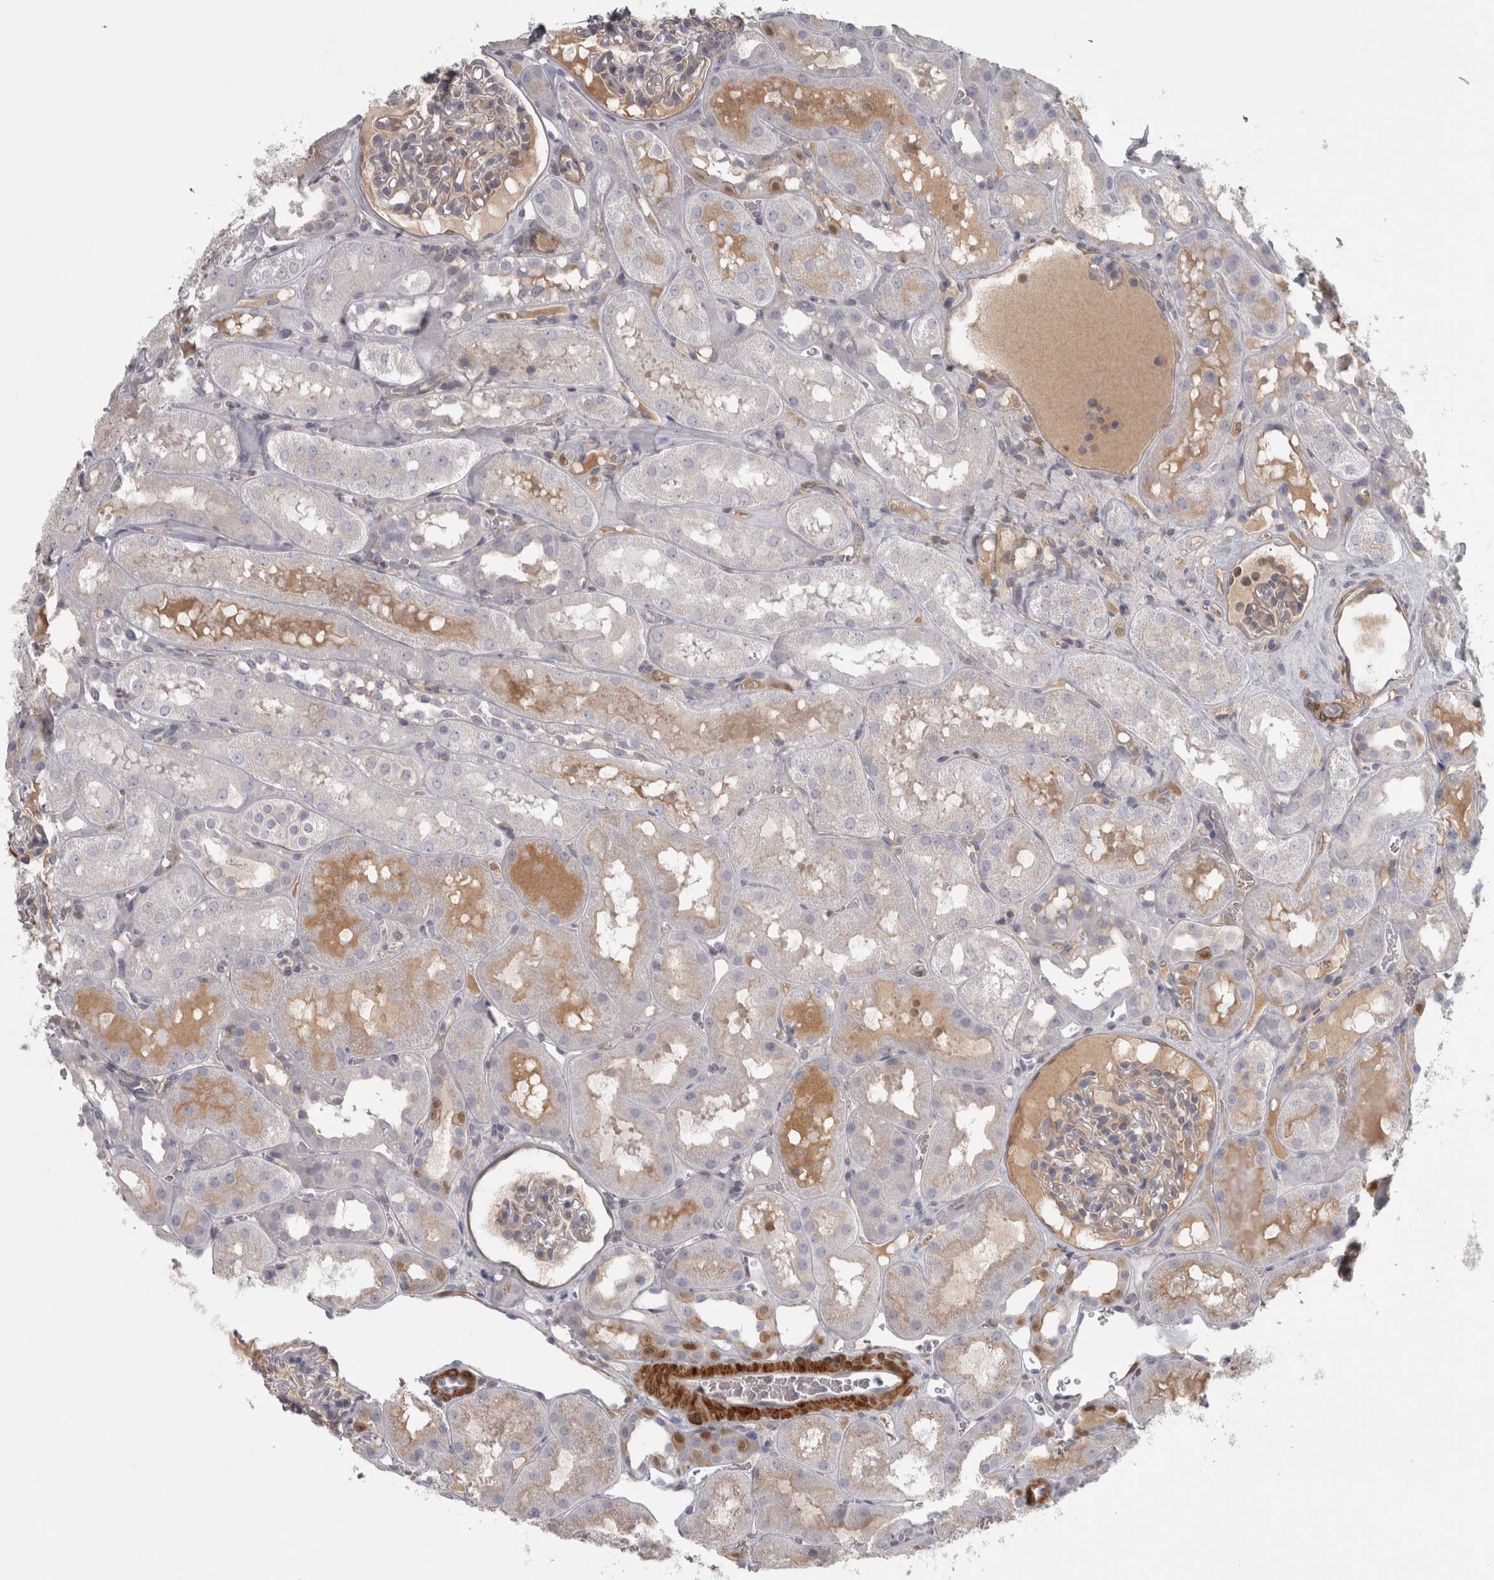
{"staining": {"intensity": "negative", "quantity": "none", "location": "none"}, "tissue": "kidney", "cell_type": "Cells in glomeruli", "image_type": "normal", "snomed": [{"axis": "morphology", "description": "Normal tissue, NOS"}, {"axis": "topography", "description": "Kidney"}, {"axis": "topography", "description": "Urinary bladder"}], "caption": "Immunohistochemistry micrograph of benign kidney: kidney stained with DAB (3,3'-diaminobenzidine) reveals no significant protein staining in cells in glomeruli. (Stains: DAB (3,3'-diaminobenzidine) immunohistochemistry (IHC) with hematoxylin counter stain, Microscopy: brightfield microscopy at high magnification).", "gene": "PPP1R12B", "patient": {"sex": "male", "age": 16}}